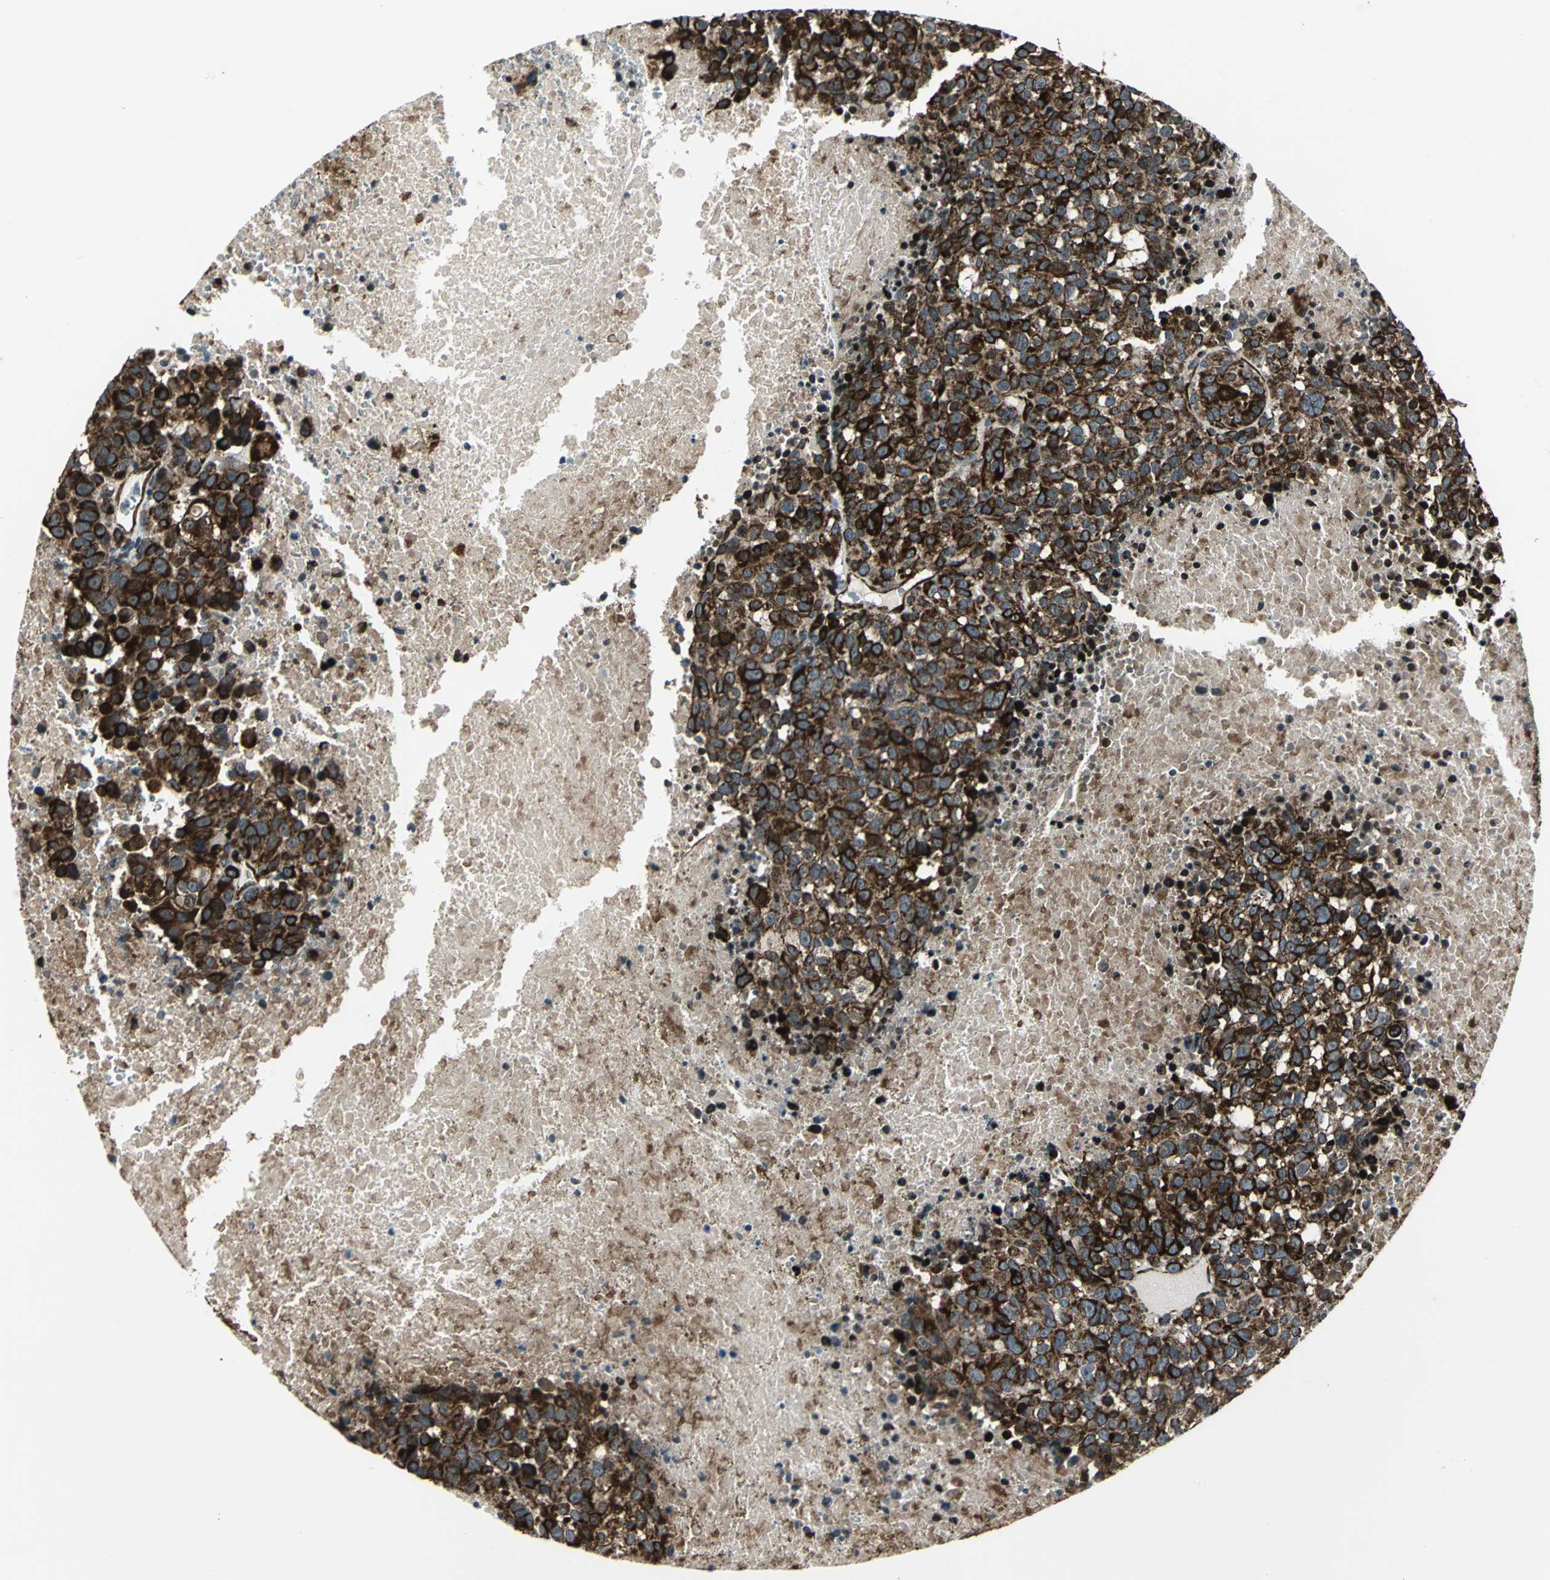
{"staining": {"intensity": "strong", "quantity": ">75%", "location": "cytoplasmic/membranous"}, "tissue": "melanoma", "cell_type": "Tumor cells", "image_type": "cancer", "snomed": [{"axis": "morphology", "description": "Malignant melanoma, Metastatic site"}, {"axis": "topography", "description": "Cerebral cortex"}], "caption": "The photomicrograph shows a brown stain indicating the presence of a protein in the cytoplasmic/membranous of tumor cells in melanoma.", "gene": "EXD2", "patient": {"sex": "female", "age": 52}}